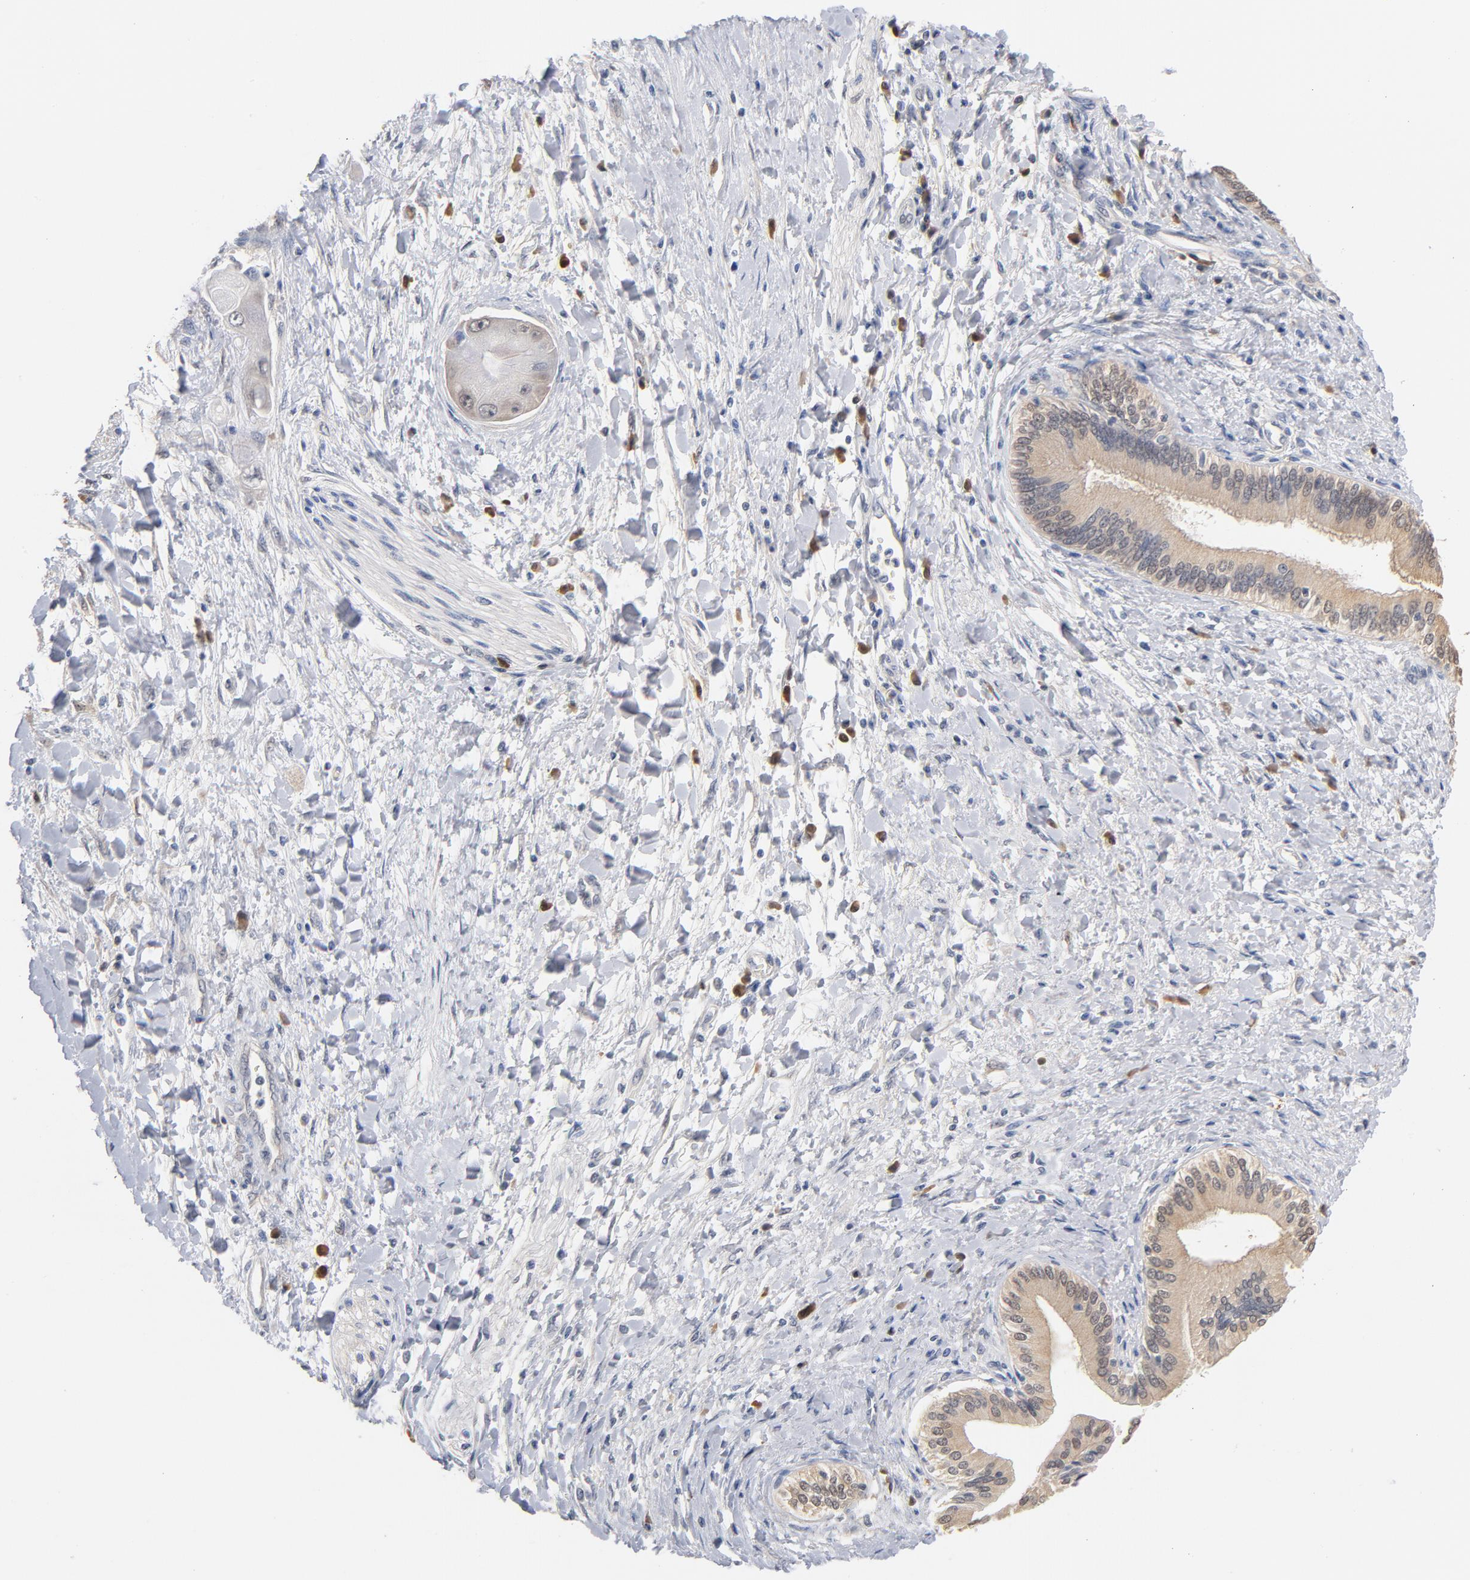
{"staining": {"intensity": "negative", "quantity": "none", "location": "none"}, "tissue": "soft tissue", "cell_type": "Fibroblasts", "image_type": "normal", "snomed": [{"axis": "morphology", "description": "Normal tissue, NOS"}, {"axis": "morphology", "description": "Cholangiocarcinoma"}, {"axis": "topography", "description": "Liver"}, {"axis": "topography", "description": "Peripheral nerve tissue"}], "caption": "This is an immunohistochemistry micrograph of benign soft tissue. There is no expression in fibroblasts.", "gene": "MIF", "patient": {"sex": "male", "age": 50}}